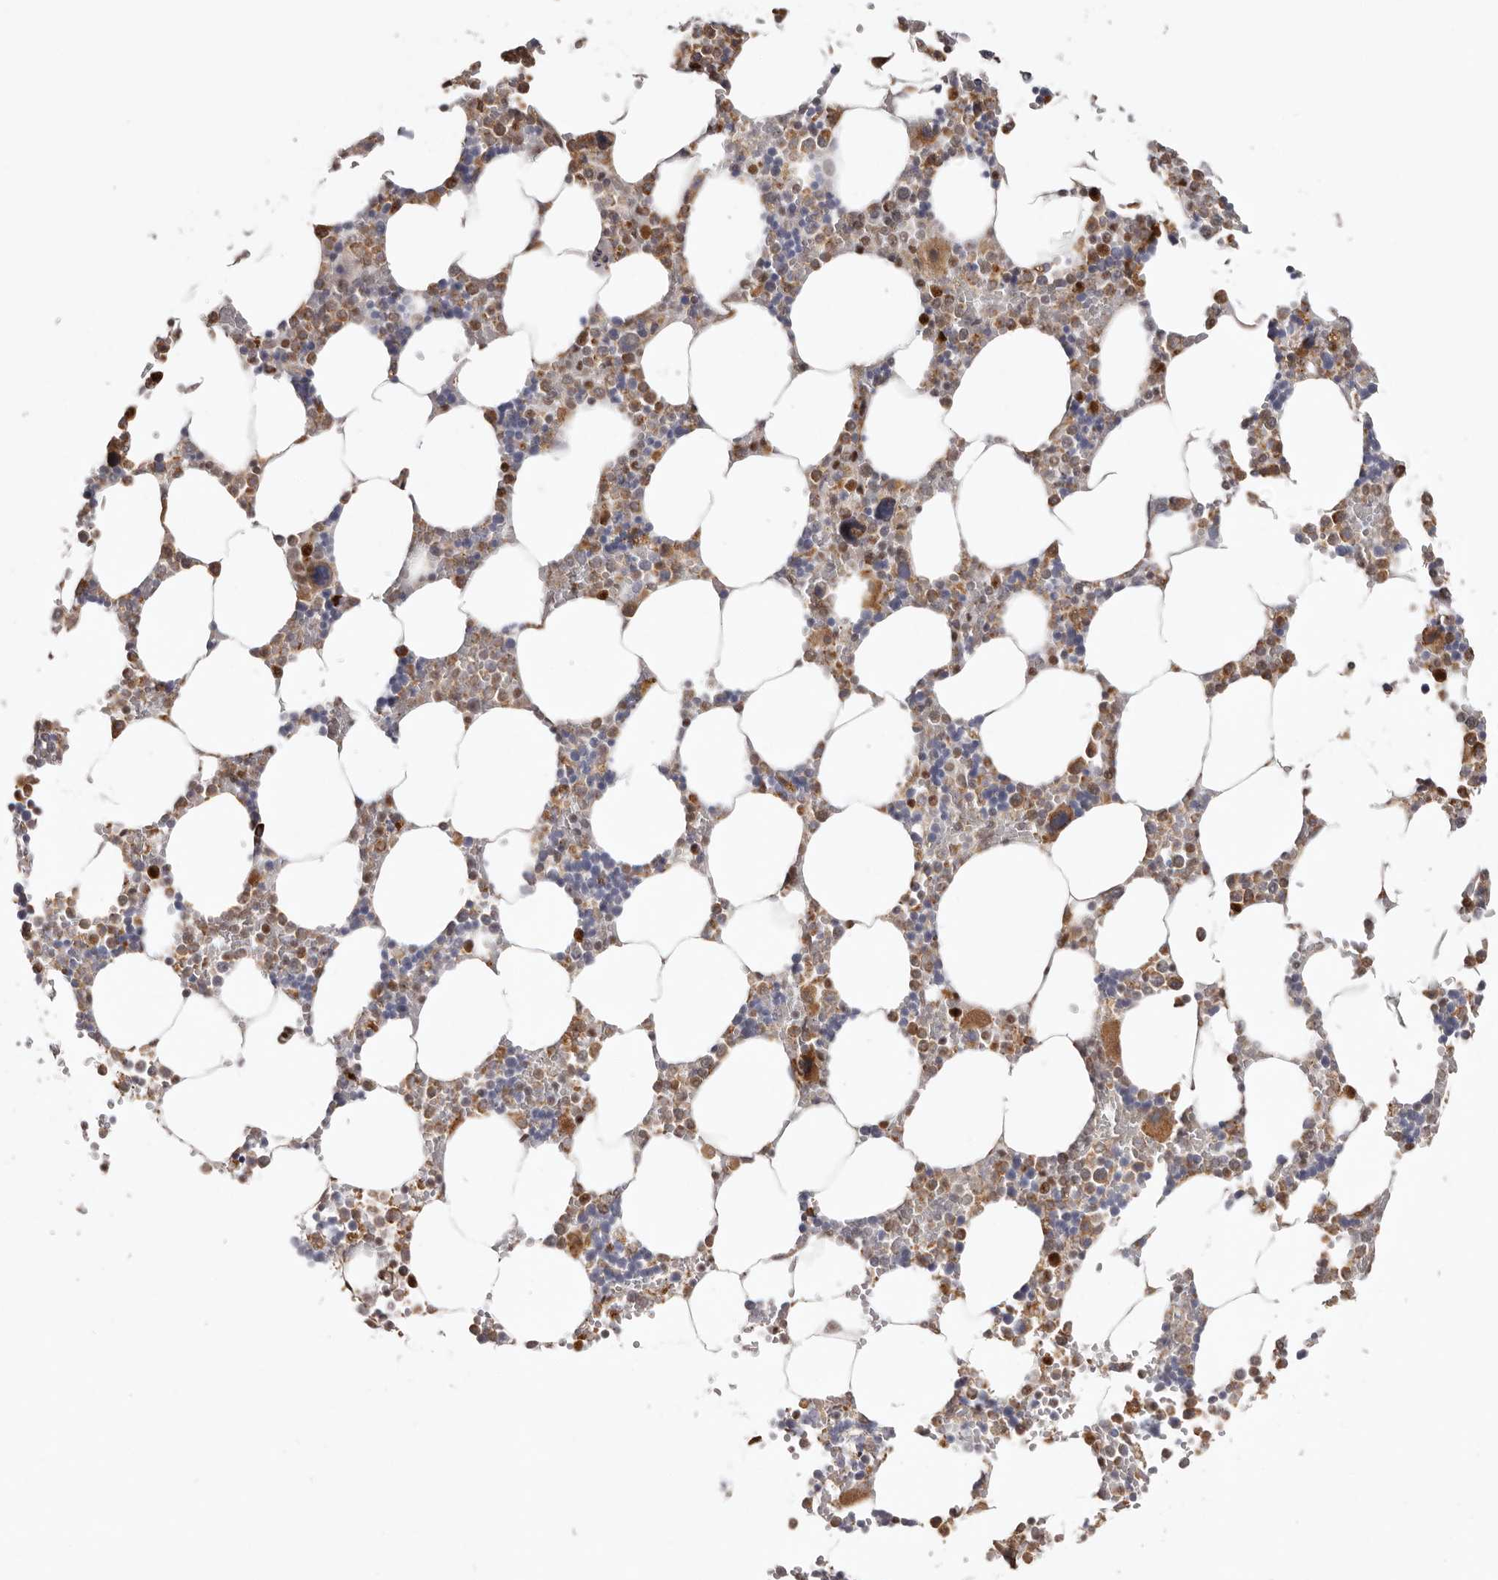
{"staining": {"intensity": "strong", "quantity": "25%-75%", "location": "cytoplasmic/membranous,nuclear"}, "tissue": "bone marrow", "cell_type": "Hematopoietic cells", "image_type": "normal", "snomed": [{"axis": "morphology", "description": "Normal tissue, NOS"}, {"axis": "topography", "description": "Bone marrow"}], "caption": "This photomicrograph reveals immunohistochemistry staining of benign bone marrow, with high strong cytoplasmic/membranous,nuclear positivity in approximately 25%-75% of hematopoietic cells.", "gene": "SMAD7", "patient": {"sex": "male", "age": 70}}